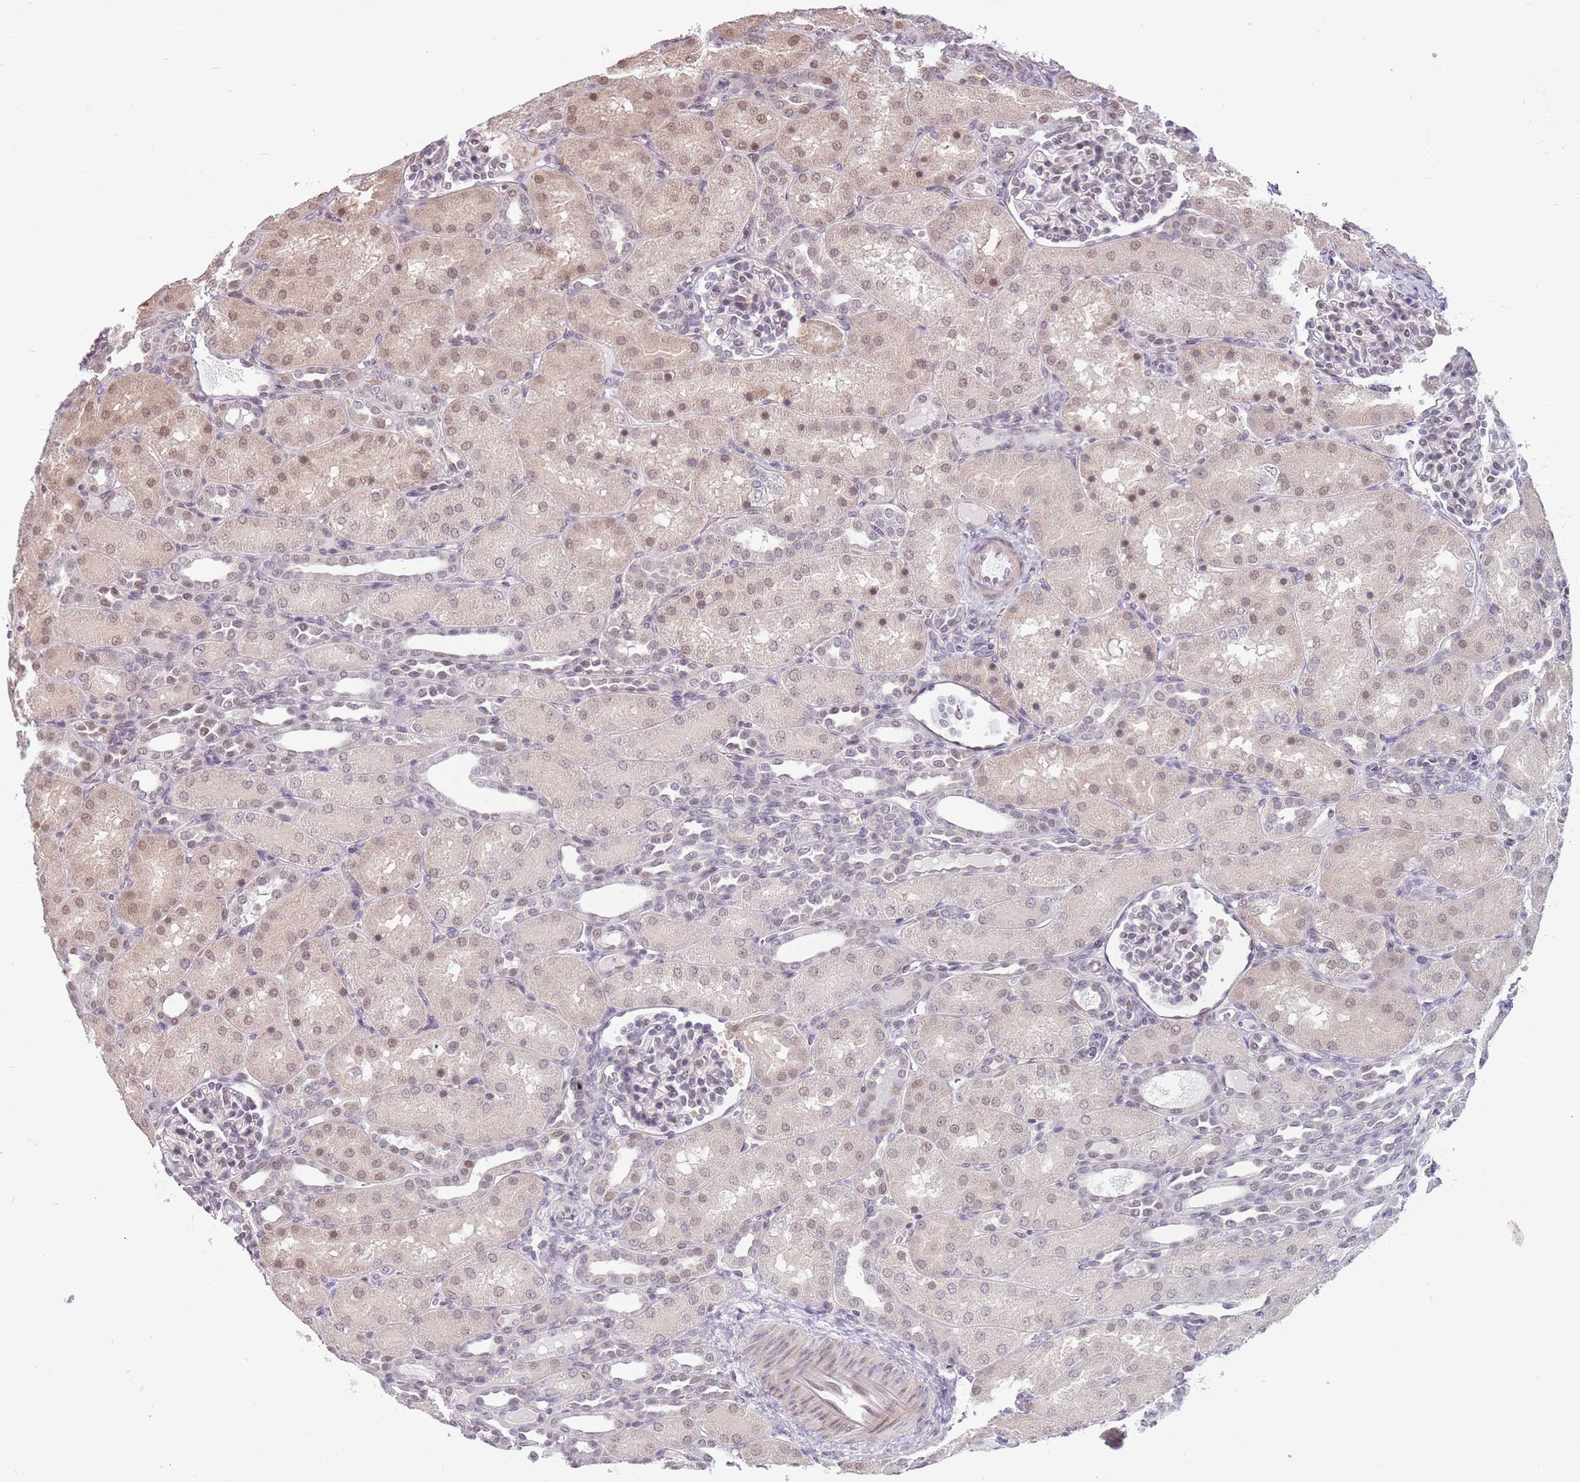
{"staining": {"intensity": "weak", "quantity": "<25%", "location": "nuclear"}, "tissue": "kidney", "cell_type": "Cells in glomeruli", "image_type": "normal", "snomed": [{"axis": "morphology", "description": "Normal tissue, NOS"}, {"axis": "topography", "description": "Kidney"}], "caption": "Cells in glomeruli show no significant protein staining in benign kidney. The staining is performed using DAB brown chromogen with nuclei counter-stained in using hematoxylin.", "gene": "BARD1", "patient": {"sex": "male", "age": 1}}